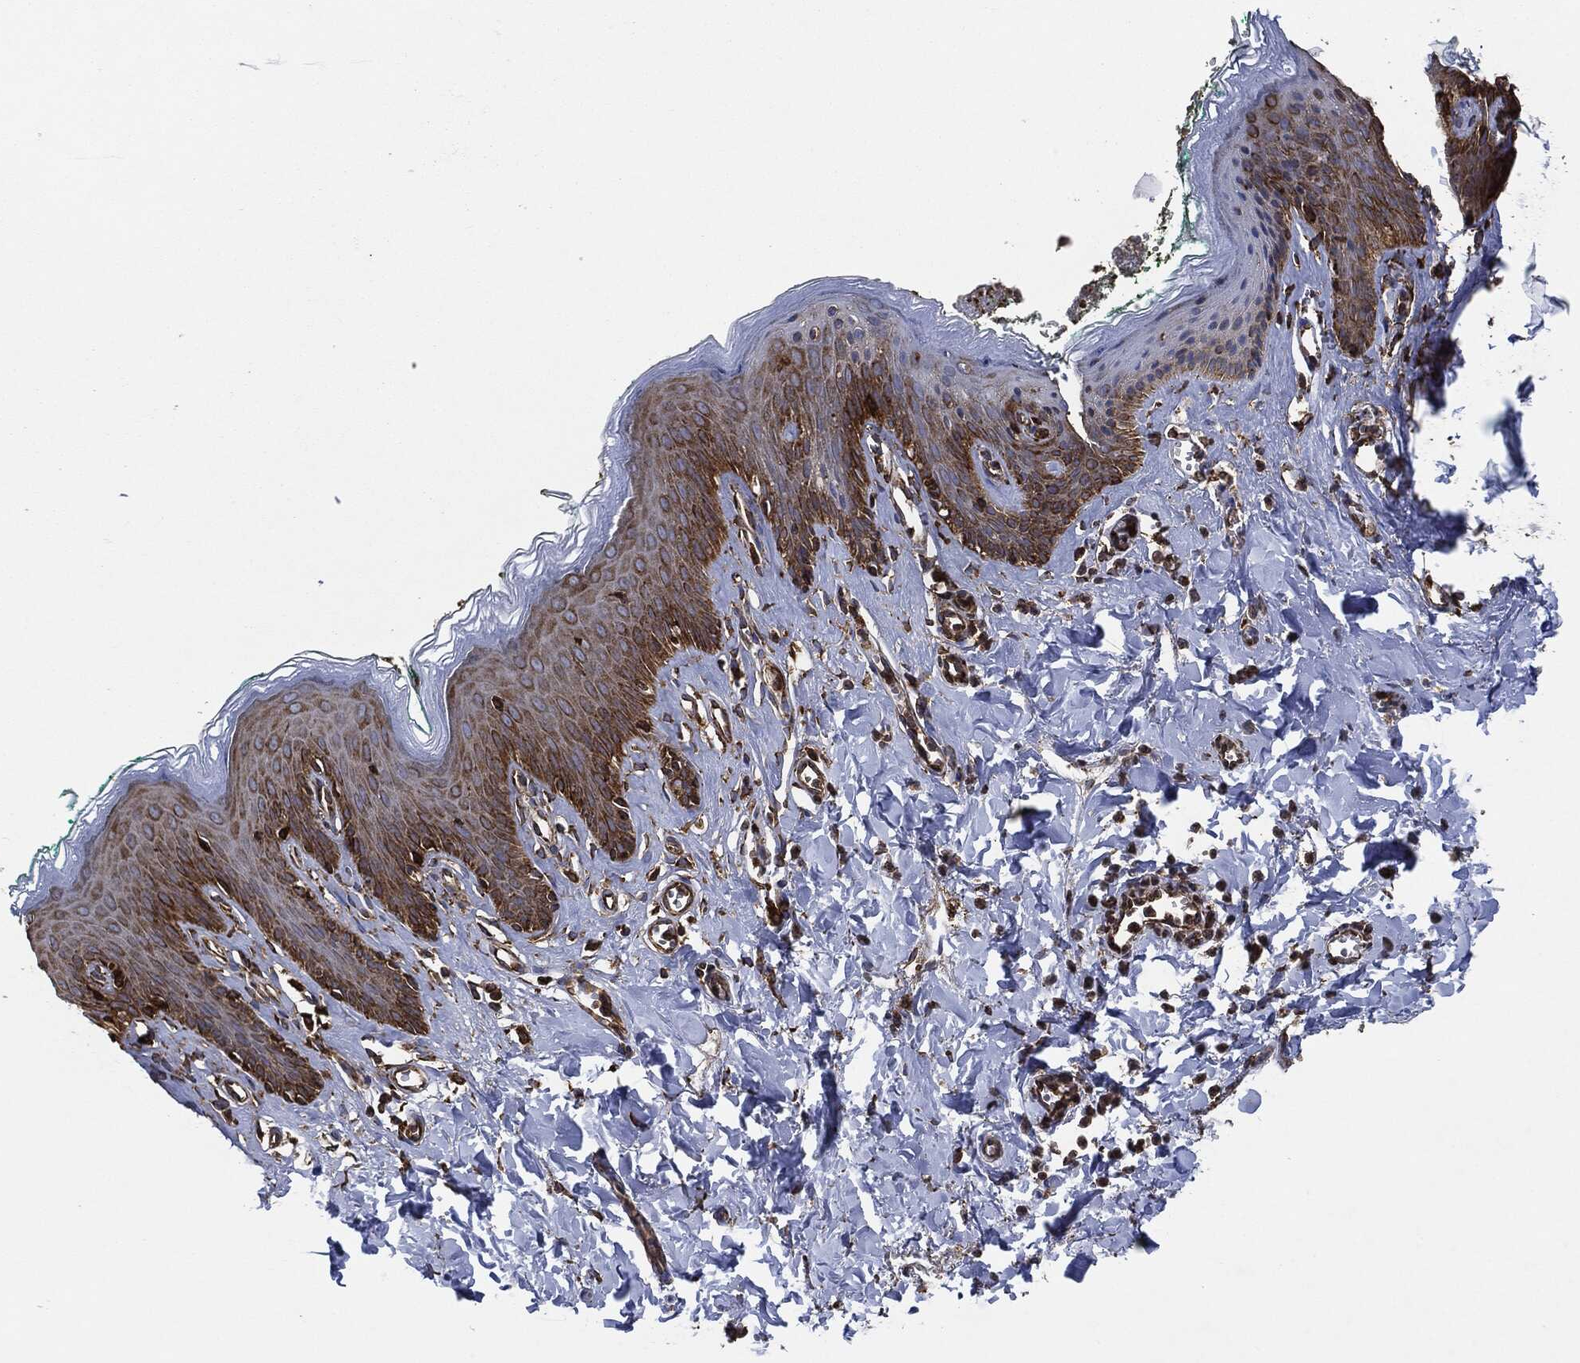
{"staining": {"intensity": "moderate", "quantity": "25%-75%", "location": "cytoplasmic/membranous"}, "tissue": "skin", "cell_type": "Epidermal cells", "image_type": "normal", "snomed": [{"axis": "morphology", "description": "Normal tissue, NOS"}, {"axis": "topography", "description": "Vulva"}], "caption": "A photomicrograph of skin stained for a protein reveals moderate cytoplasmic/membranous brown staining in epidermal cells. The staining is performed using DAB (3,3'-diaminobenzidine) brown chromogen to label protein expression. The nuclei are counter-stained blue using hematoxylin.", "gene": "AMFR", "patient": {"sex": "female", "age": 66}}